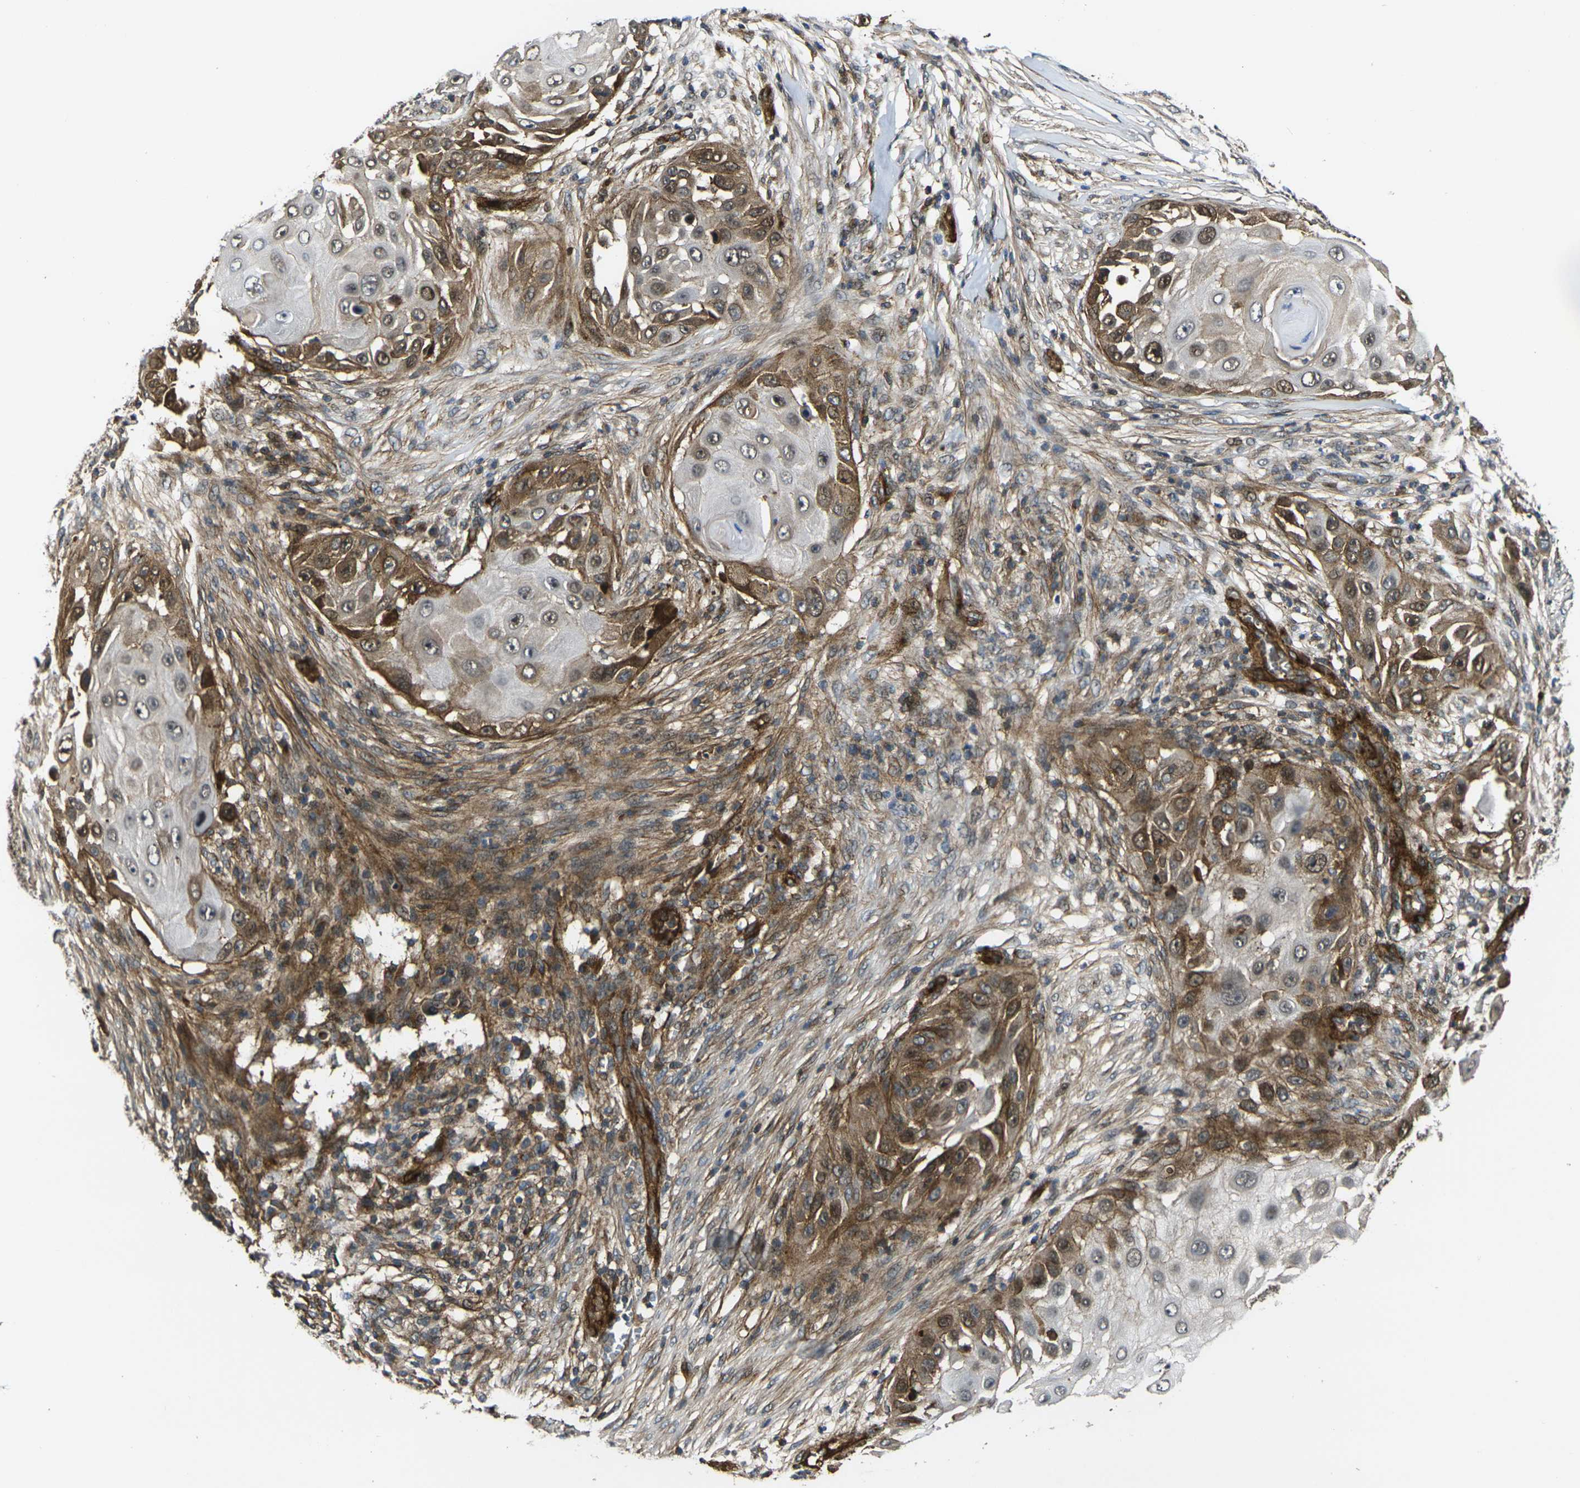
{"staining": {"intensity": "moderate", "quantity": "25%-75%", "location": "cytoplasmic/membranous,nuclear"}, "tissue": "skin cancer", "cell_type": "Tumor cells", "image_type": "cancer", "snomed": [{"axis": "morphology", "description": "Squamous cell carcinoma, NOS"}, {"axis": "topography", "description": "Skin"}], "caption": "Human skin squamous cell carcinoma stained with a protein marker displays moderate staining in tumor cells.", "gene": "ECE1", "patient": {"sex": "female", "age": 44}}